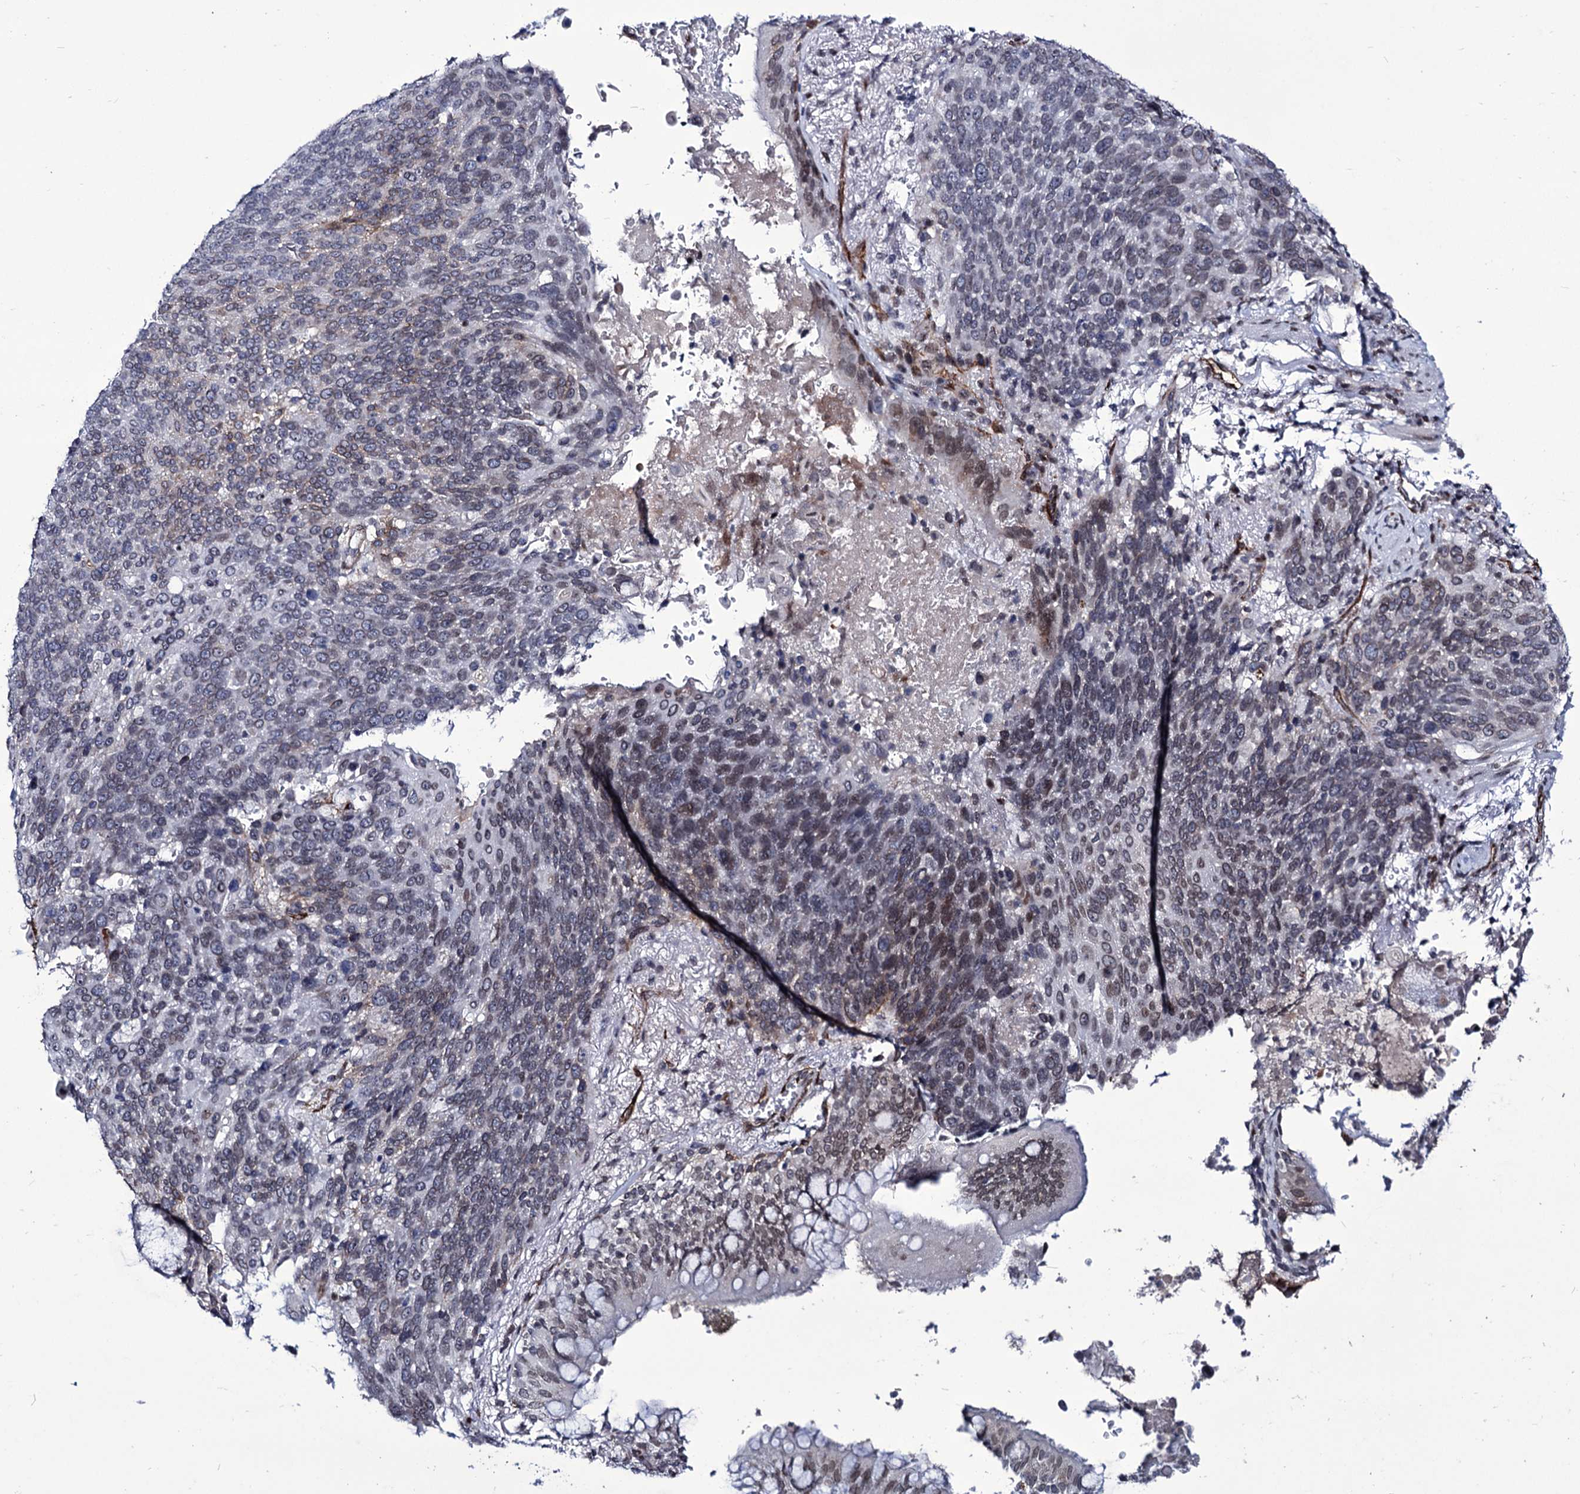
{"staining": {"intensity": "weak", "quantity": "<25%", "location": "nuclear"}, "tissue": "lung cancer", "cell_type": "Tumor cells", "image_type": "cancer", "snomed": [{"axis": "morphology", "description": "Squamous cell carcinoma, NOS"}, {"axis": "topography", "description": "Lung"}], "caption": "A high-resolution micrograph shows IHC staining of squamous cell carcinoma (lung), which reveals no significant staining in tumor cells. (Brightfield microscopy of DAB (3,3'-diaminobenzidine) immunohistochemistry (IHC) at high magnification).", "gene": "ZC3H12C", "patient": {"sex": "male", "age": 66}}